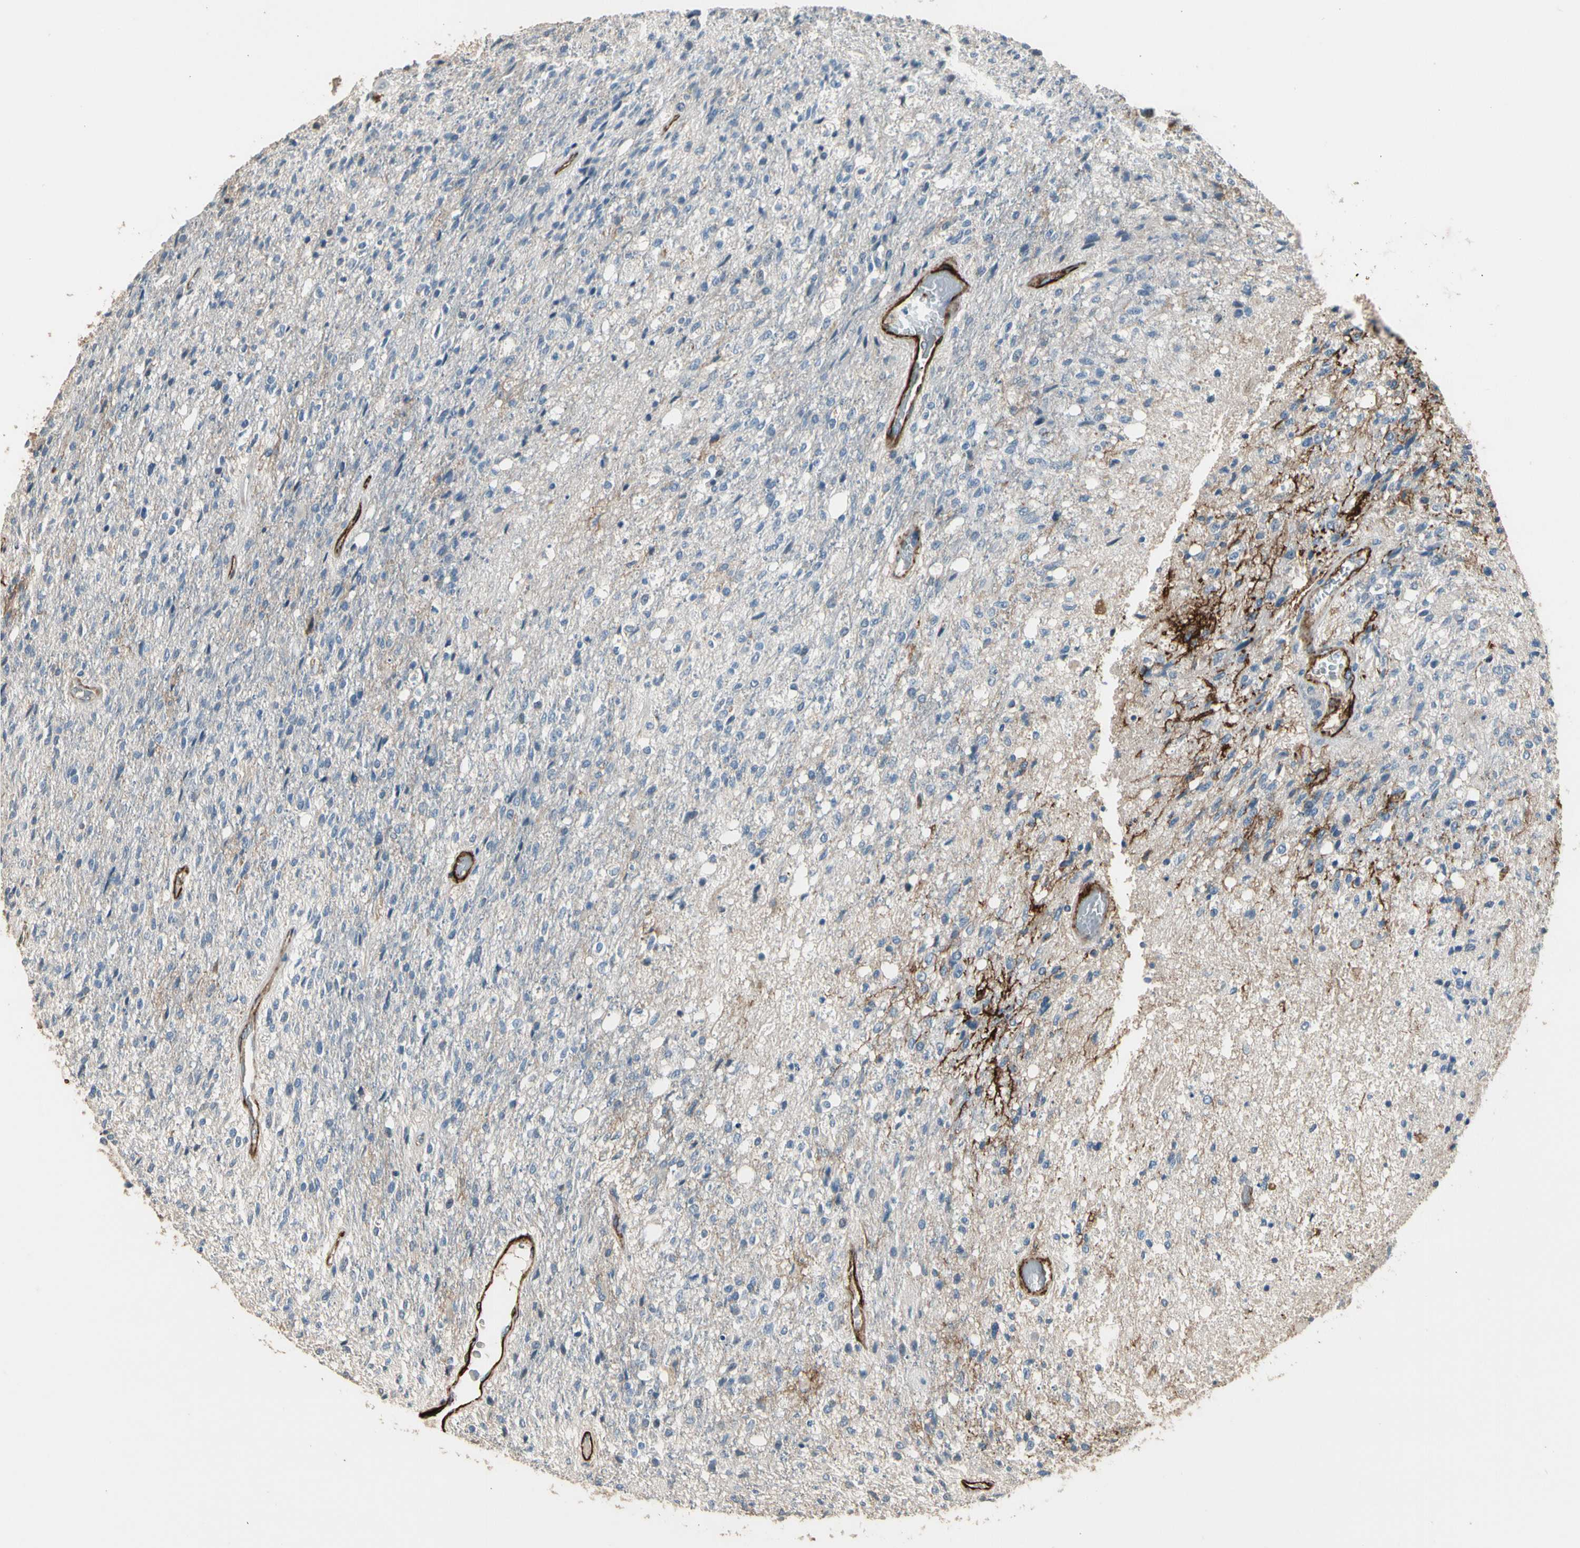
{"staining": {"intensity": "negative", "quantity": "none", "location": "none"}, "tissue": "glioma", "cell_type": "Tumor cells", "image_type": "cancer", "snomed": [{"axis": "morphology", "description": "Normal tissue, NOS"}, {"axis": "morphology", "description": "Glioma, malignant, High grade"}, {"axis": "topography", "description": "Cerebral cortex"}], "caption": "Image shows no significant protein positivity in tumor cells of glioma.", "gene": "SUSD2", "patient": {"sex": "male", "age": 77}}